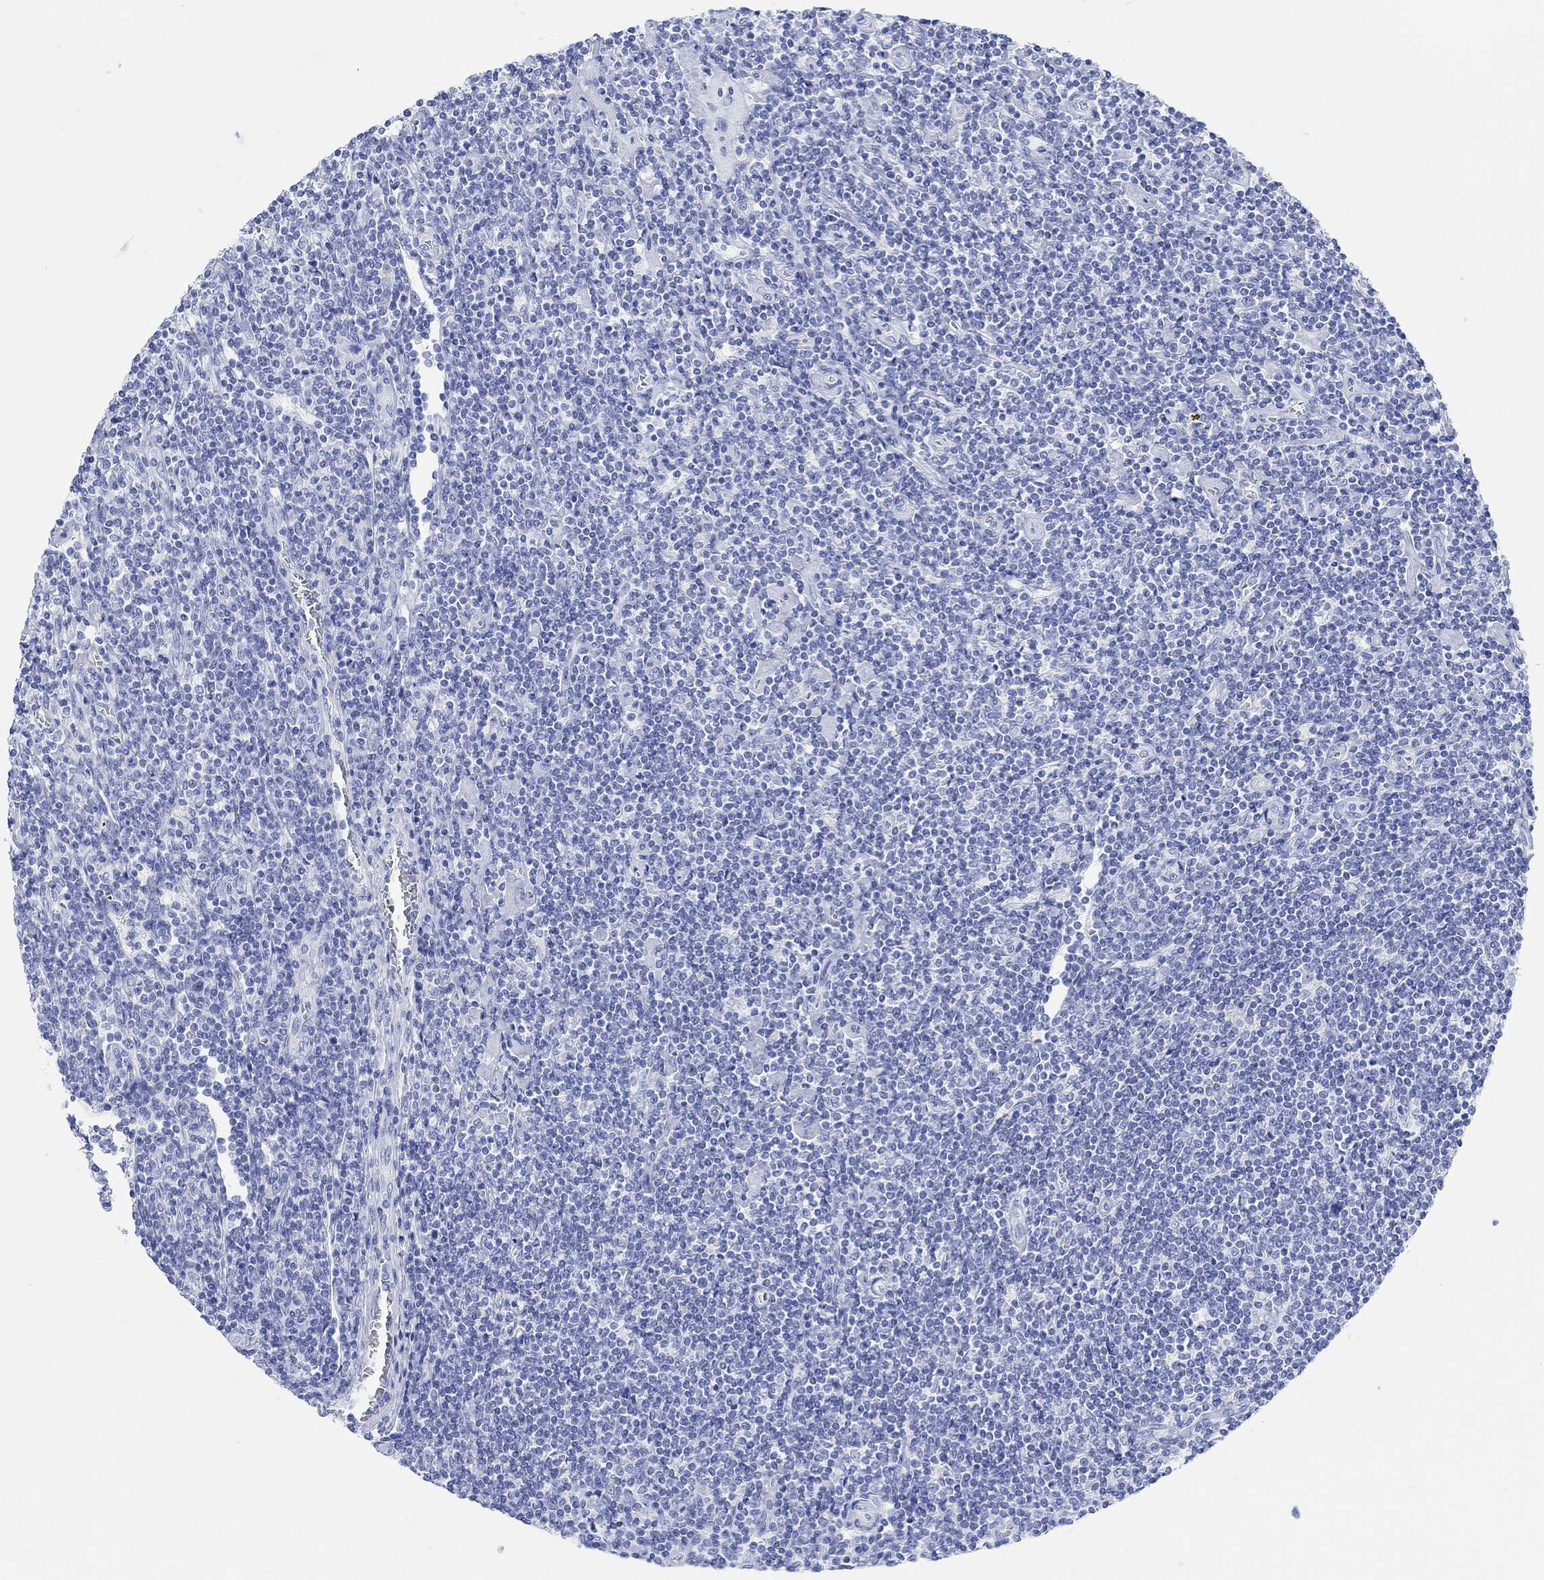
{"staining": {"intensity": "negative", "quantity": "none", "location": "none"}, "tissue": "lymphoma", "cell_type": "Tumor cells", "image_type": "cancer", "snomed": [{"axis": "morphology", "description": "Hodgkin's disease, NOS"}, {"axis": "topography", "description": "Lymph node"}], "caption": "An immunohistochemistry (IHC) image of lymphoma is shown. There is no staining in tumor cells of lymphoma.", "gene": "ANKRD33", "patient": {"sex": "male", "age": 40}}